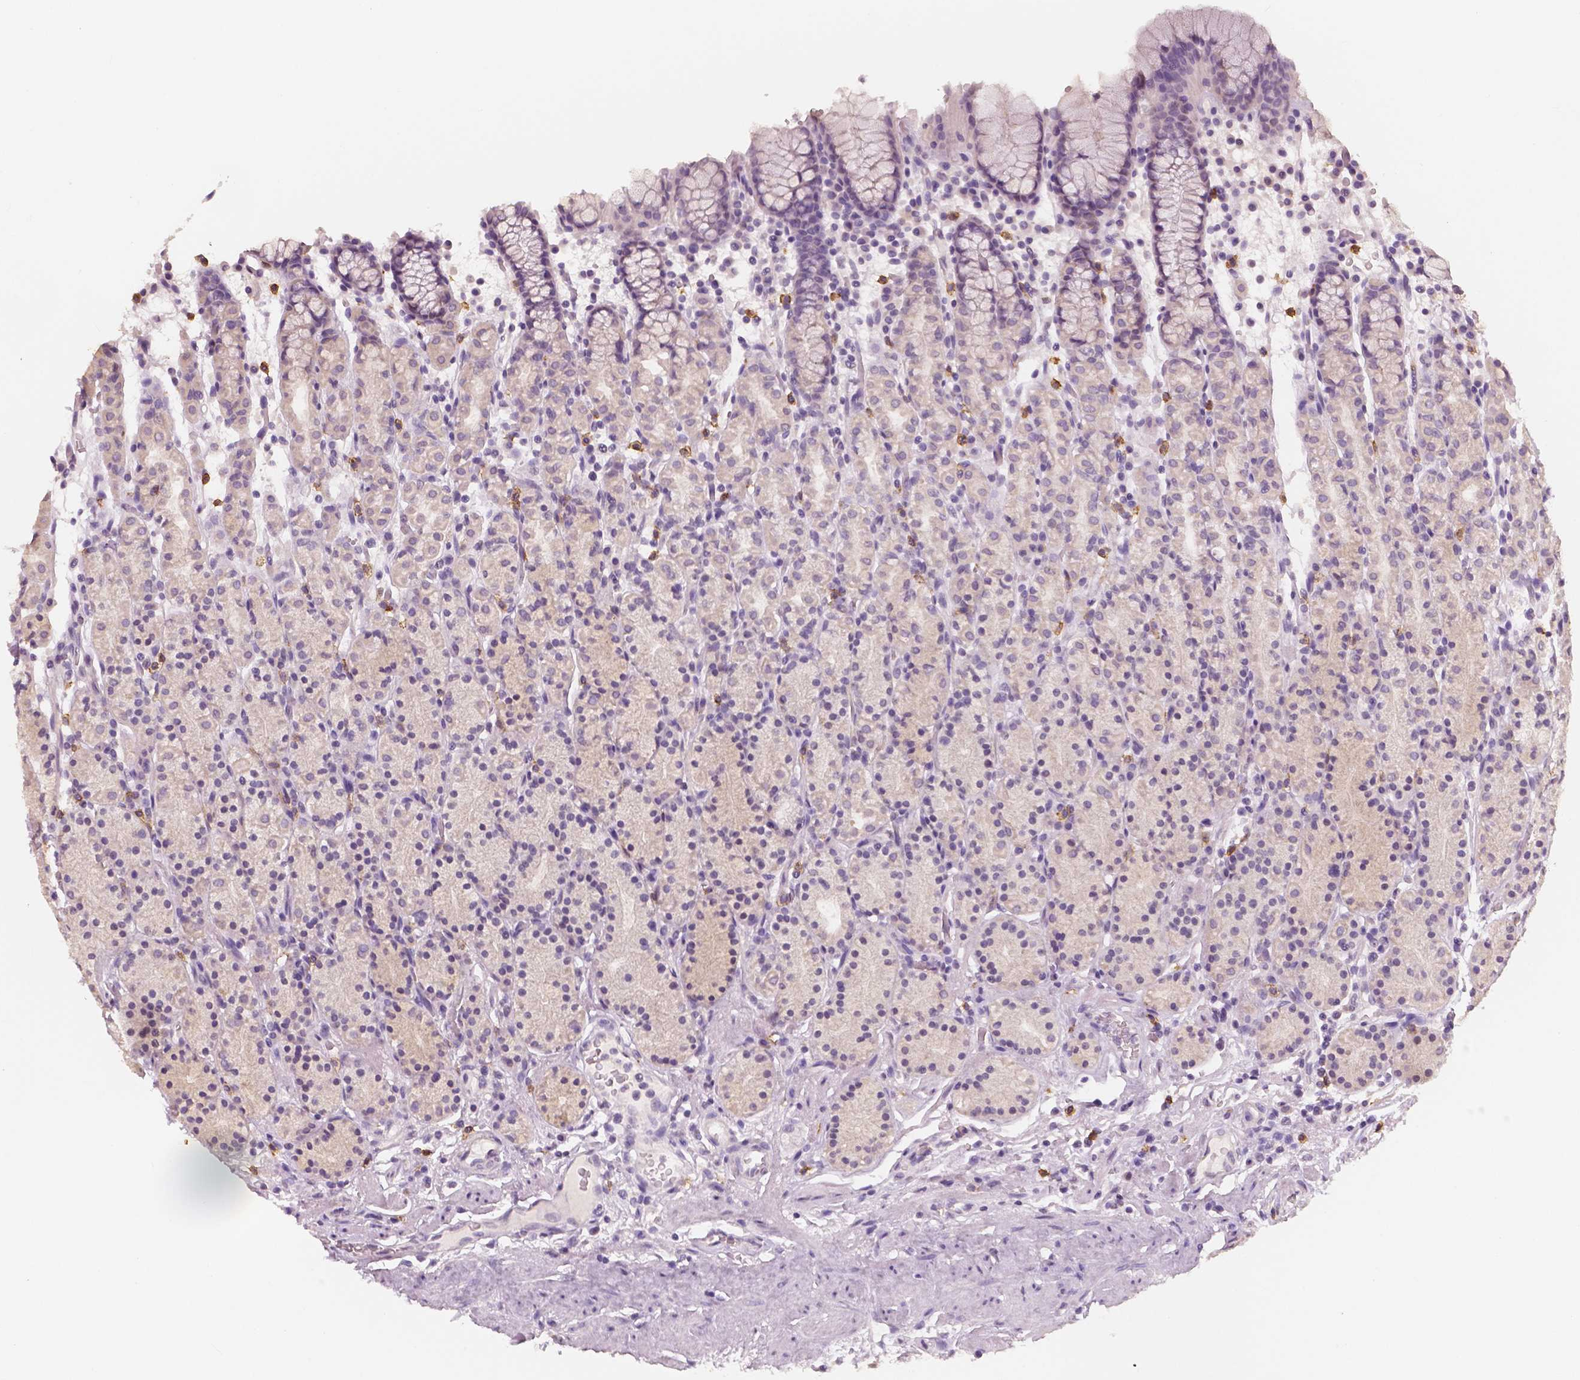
{"staining": {"intensity": "negative", "quantity": "none", "location": "none"}, "tissue": "stomach", "cell_type": "Glandular cells", "image_type": "normal", "snomed": [{"axis": "morphology", "description": "Normal tissue, NOS"}, {"axis": "topography", "description": "Stomach, upper"}, {"axis": "topography", "description": "Stomach"}], "caption": "High magnification brightfield microscopy of normal stomach stained with DAB (3,3'-diaminobenzidine) (brown) and counterstained with hematoxylin (blue): glandular cells show no significant positivity.", "gene": "KIT", "patient": {"sex": "male", "age": 62}}